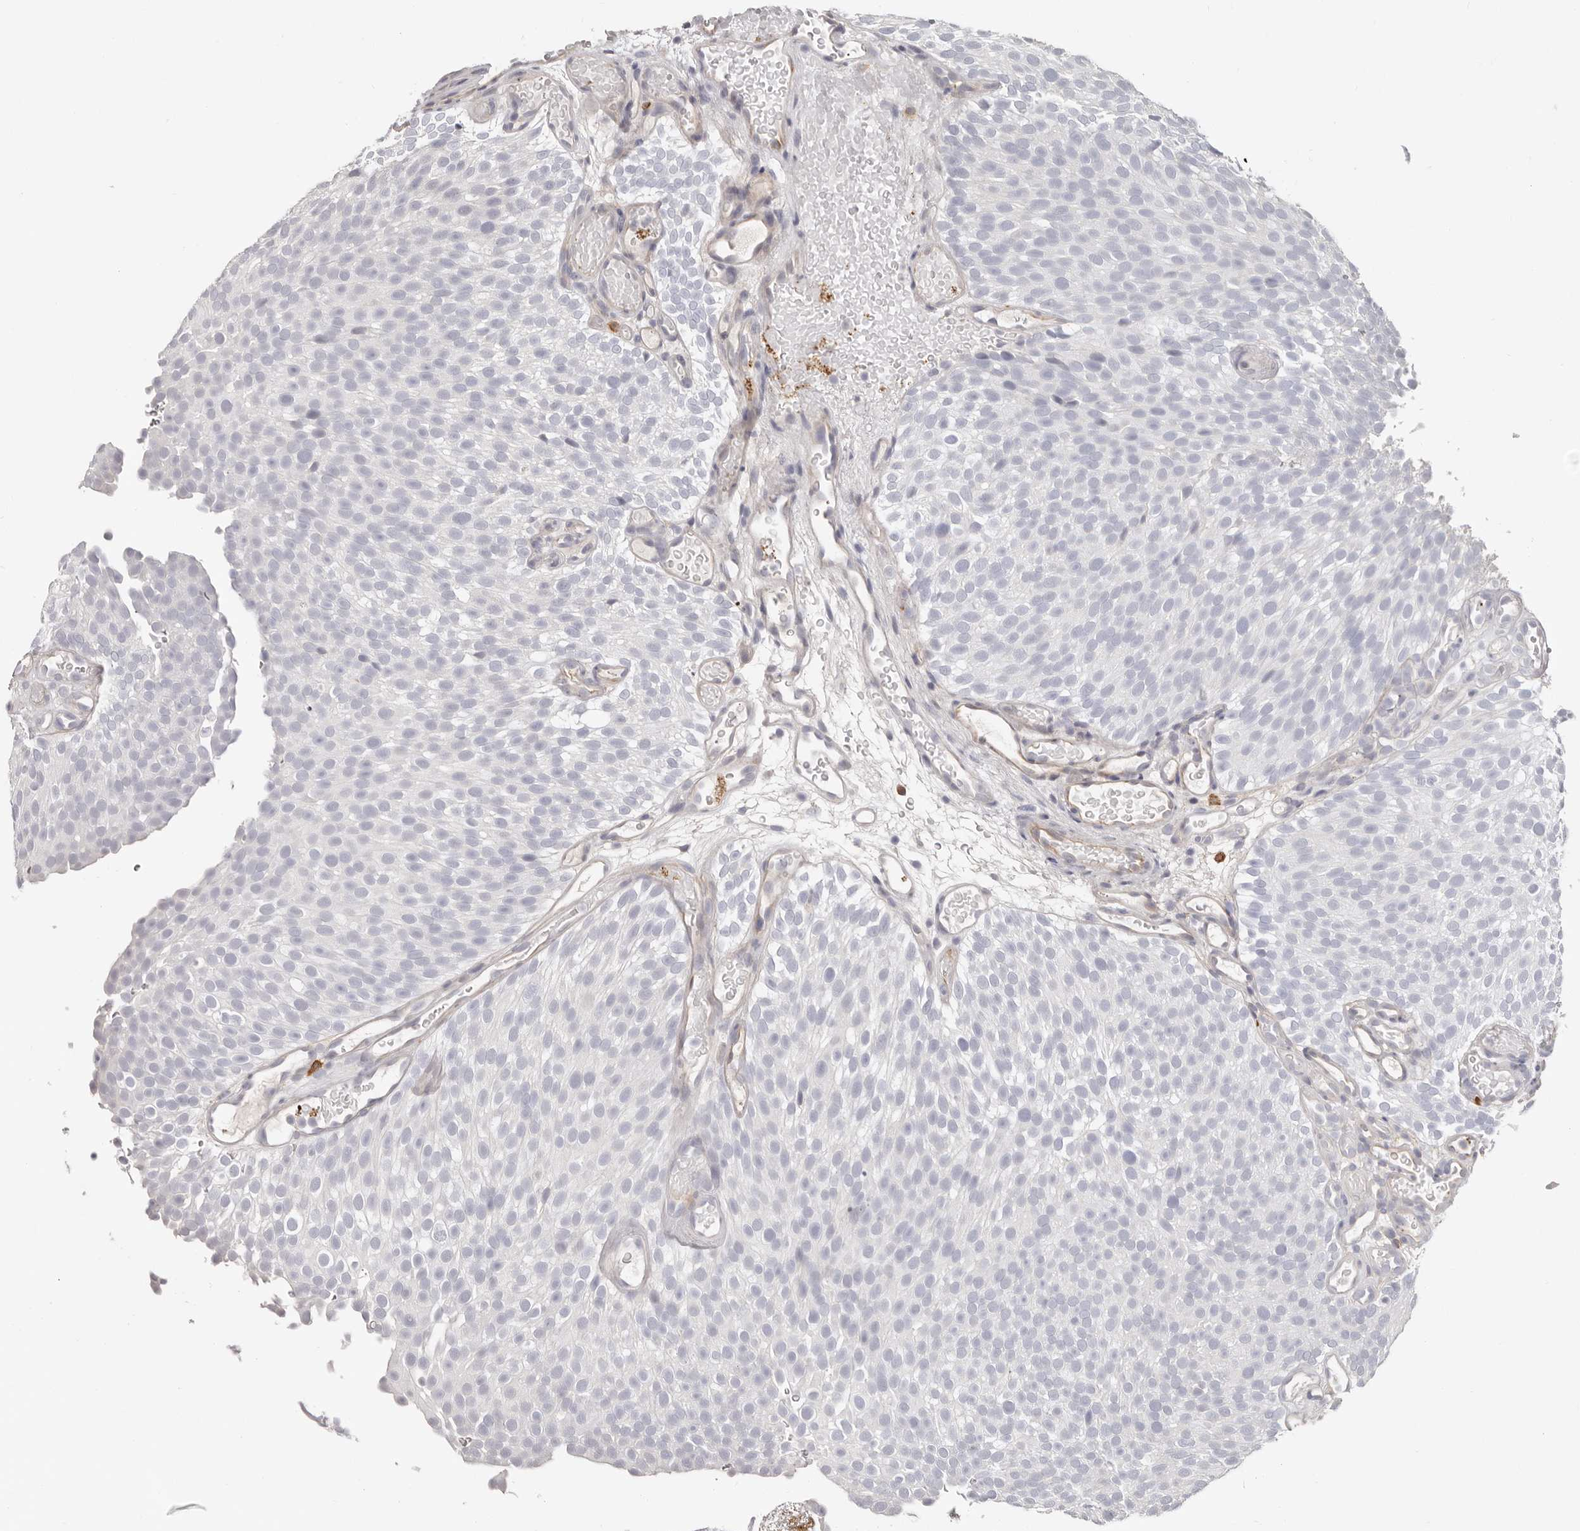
{"staining": {"intensity": "negative", "quantity": "none", "location": "none"}, "tissue": "urothelial cancer", "cell_type": "Tumor cells", "image_type": "cancer", "snomed": [{"axis": "morphology", "description": "Urothelial carcinoma, Low grade"}, {"axis": "topography", "description": "Urinary bladder"}], "caption": "This photomicrograph is of low-grade urothelial carcinoma stained with immunohistochemistry (IHC) to label a protein in brown with the nuclei are counter-stained blue. There is no positivity in tumor cells. (DAB immunohistochemistry, high magnification).", "gene": "PKDCC", "patient": {"sex": "male", "age": 78}}